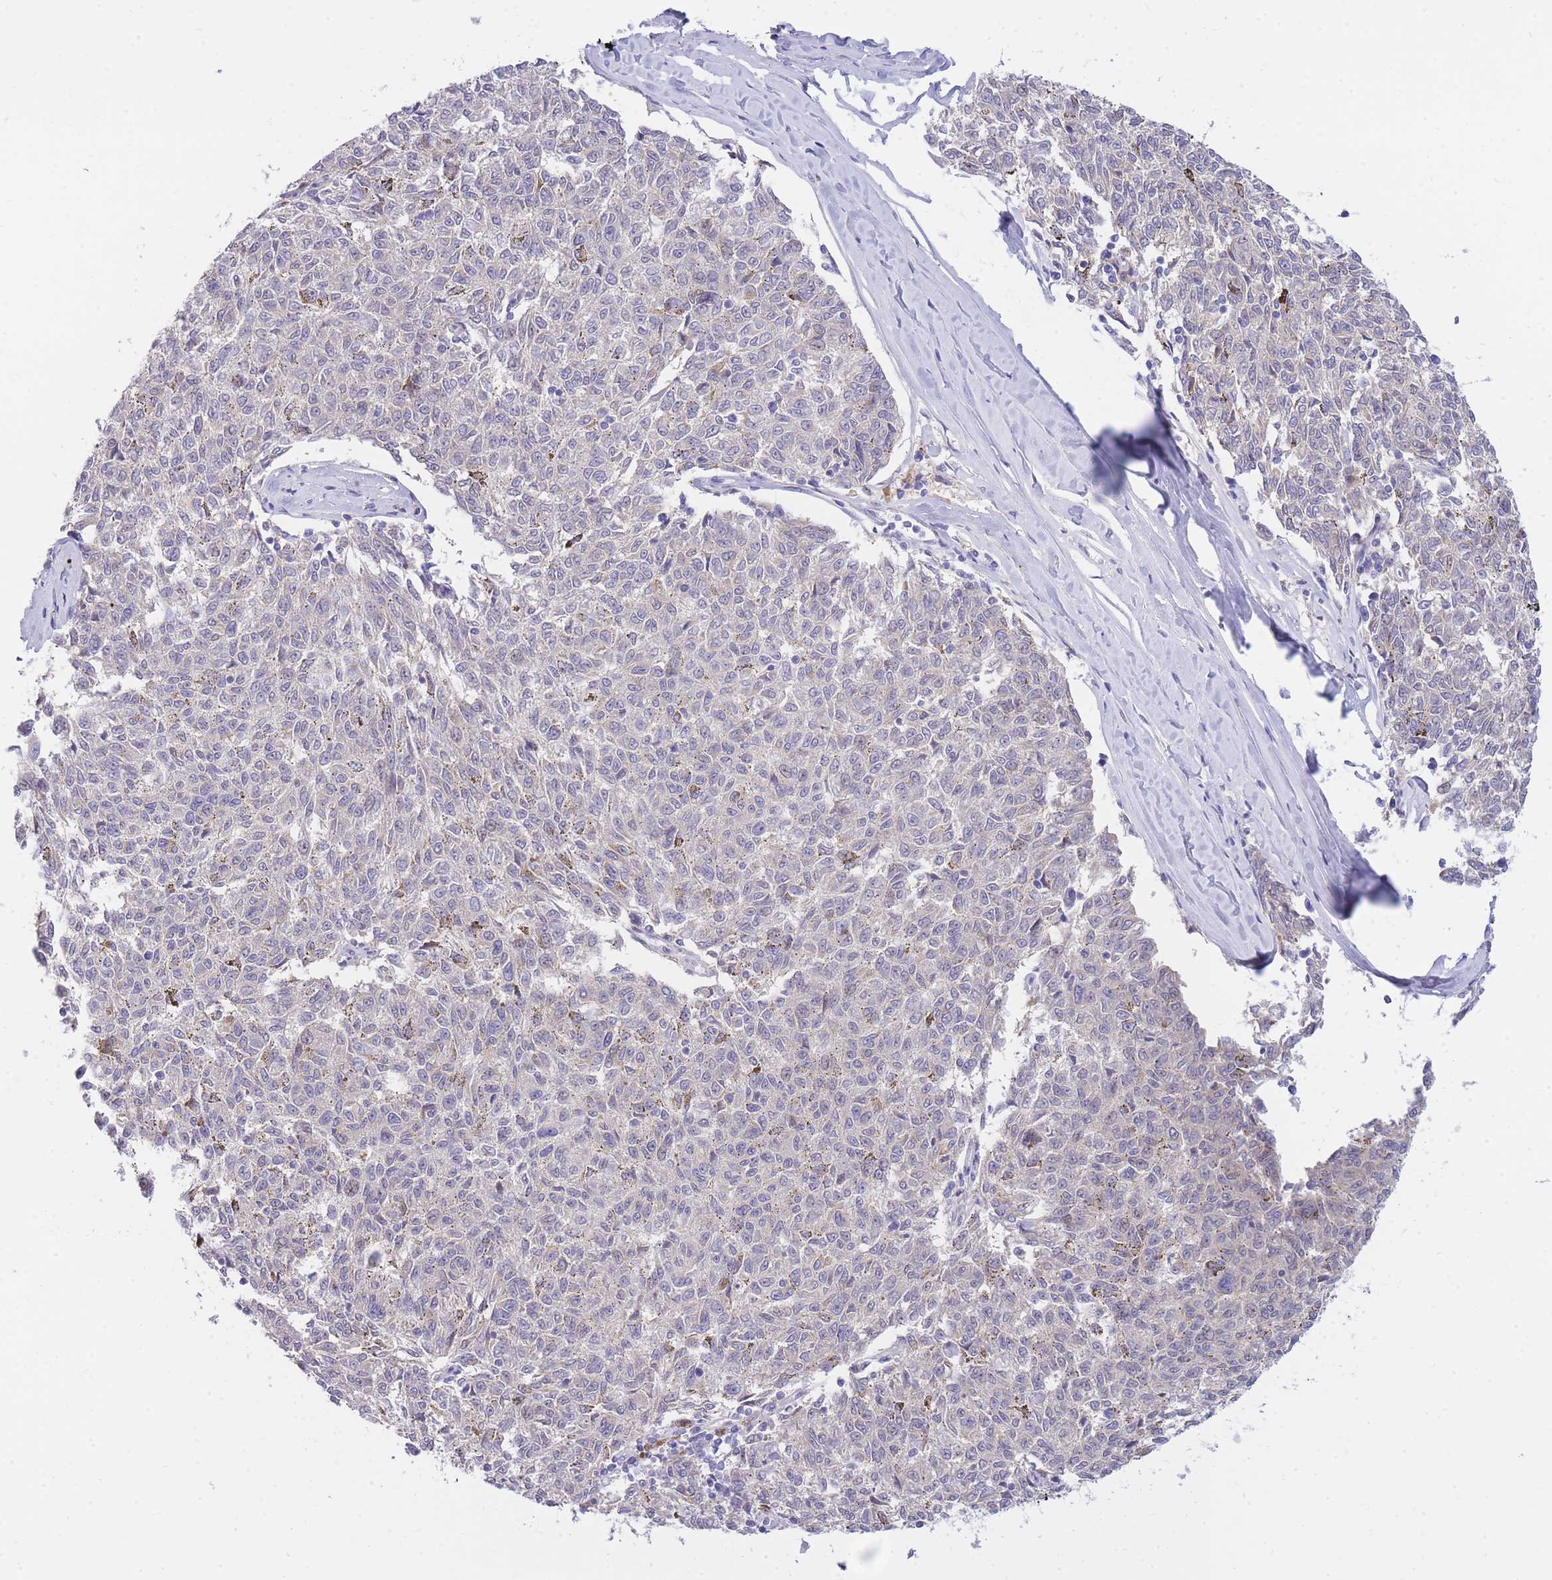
{"staining": {"intensity": "negative", "quantity": "none", "location": "none"}, "tissue": "melanoma", "cell_type": "Tumor cells", "image_type": "cancer", "snomed": [{"axis": "morphology", "description": "Malignant melanoma, NOS"}, {"axis": "topography", "description": "Skin"}], "caption": "High power microscopy photomicrograph of an immunohistochemistry (IHC) micrograph of melanoma, revealing no significant expression in tumor cells.", "gene": "PRR23B", "patient": {"sex": "female", "age": 72}}